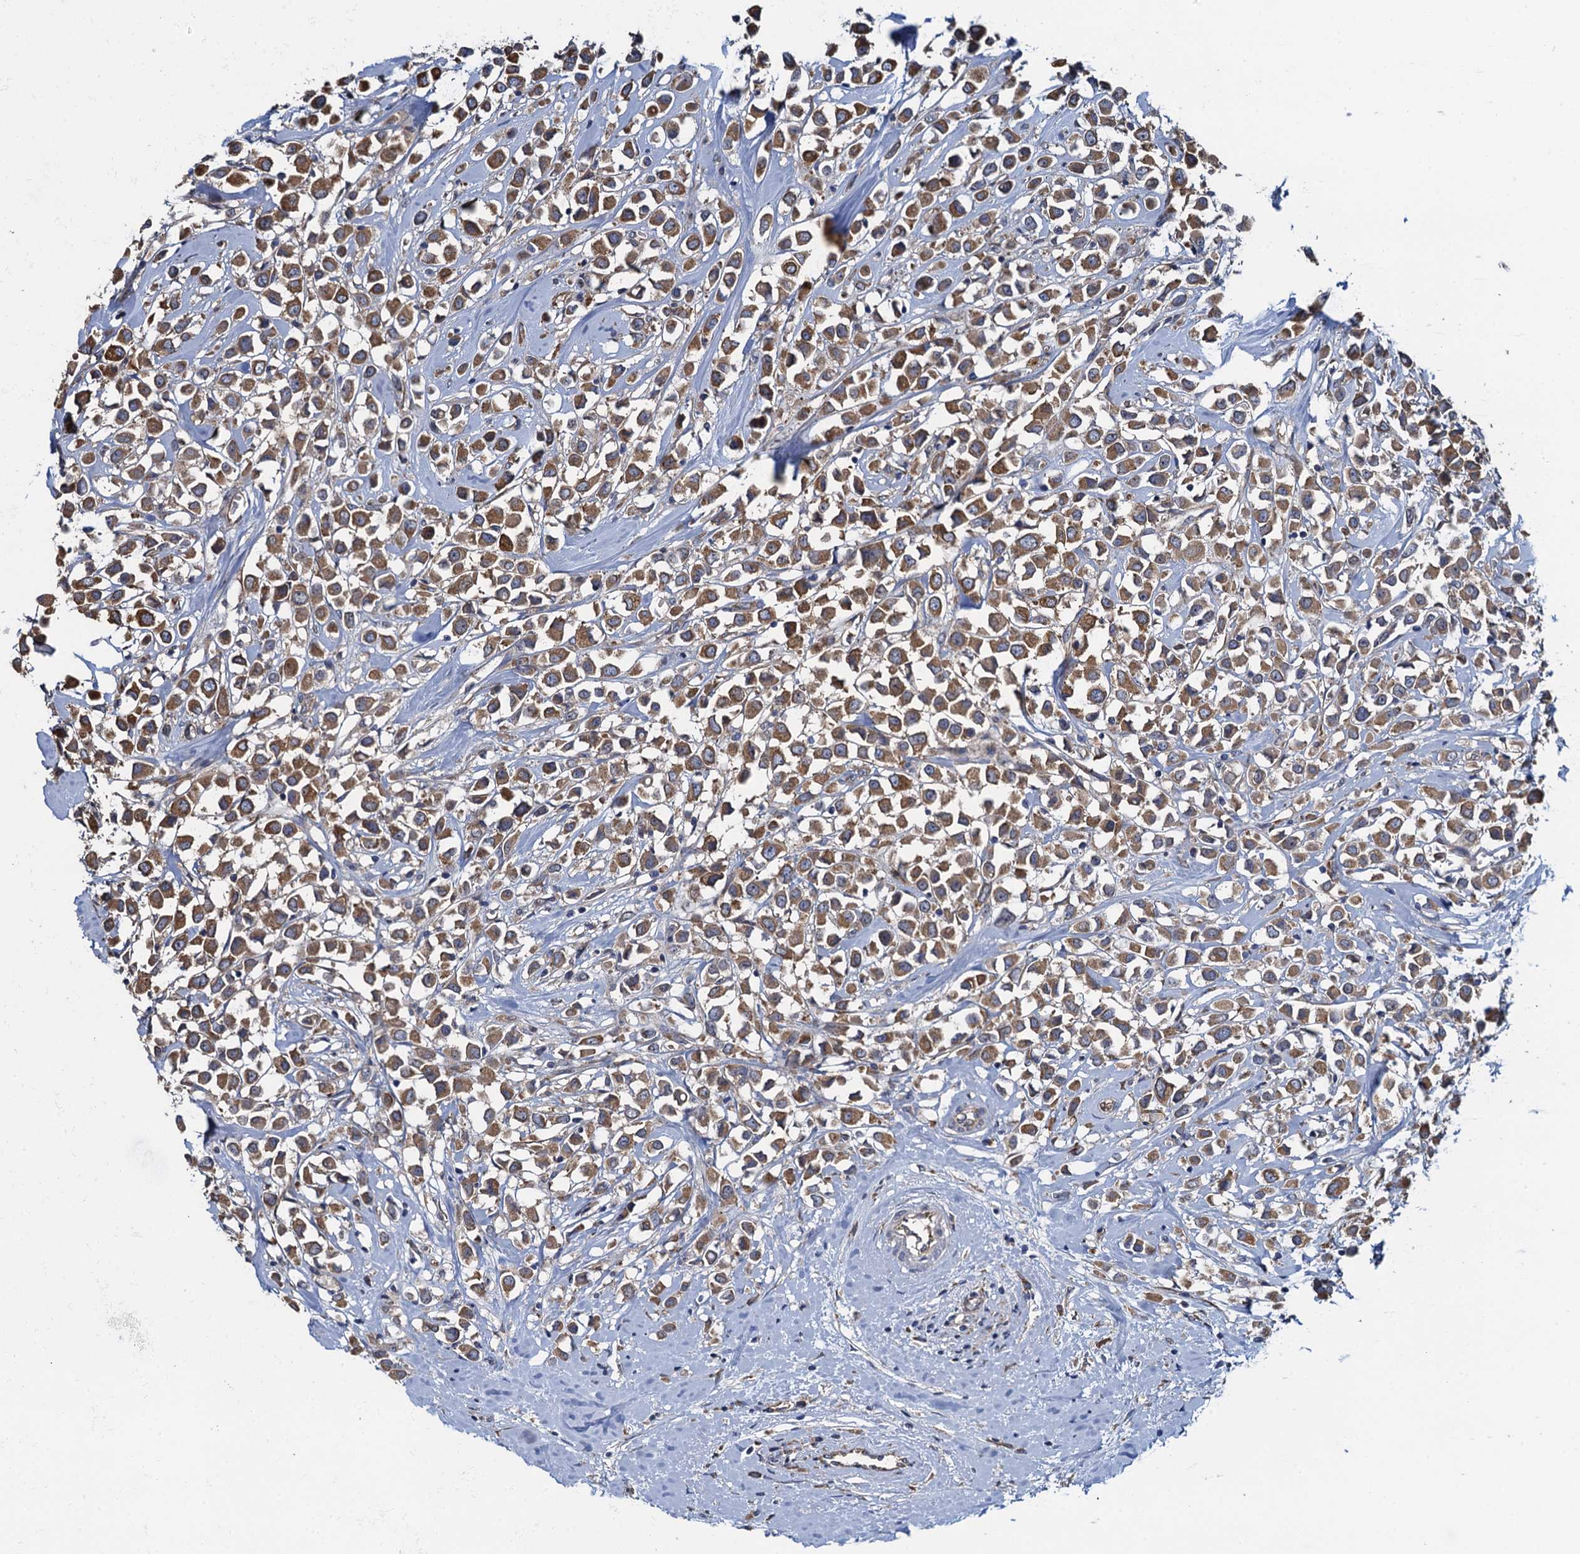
{"staining": {"intensity": "moderate", "quantity": ">75%", "location": "cytoplasmic/membranous"}, "tissue": "breast cancer", "cell_type": "Tumor cells", "image_type": "cancer", "snomed": [{"axis": "morphology", "description": "Duct carcinoma"}, {"axis": "topography", "description": "Breast"}], "caption": "There is medium levels of moderate cytoplasmic/membranous positivity in tumor cells of infiltrating ductal carcinoma (breast), as demonstrated by immunohistochemical staining (brown color).", "gene": "ADCY9", "patient": {"sex": "female", "age": 61}}